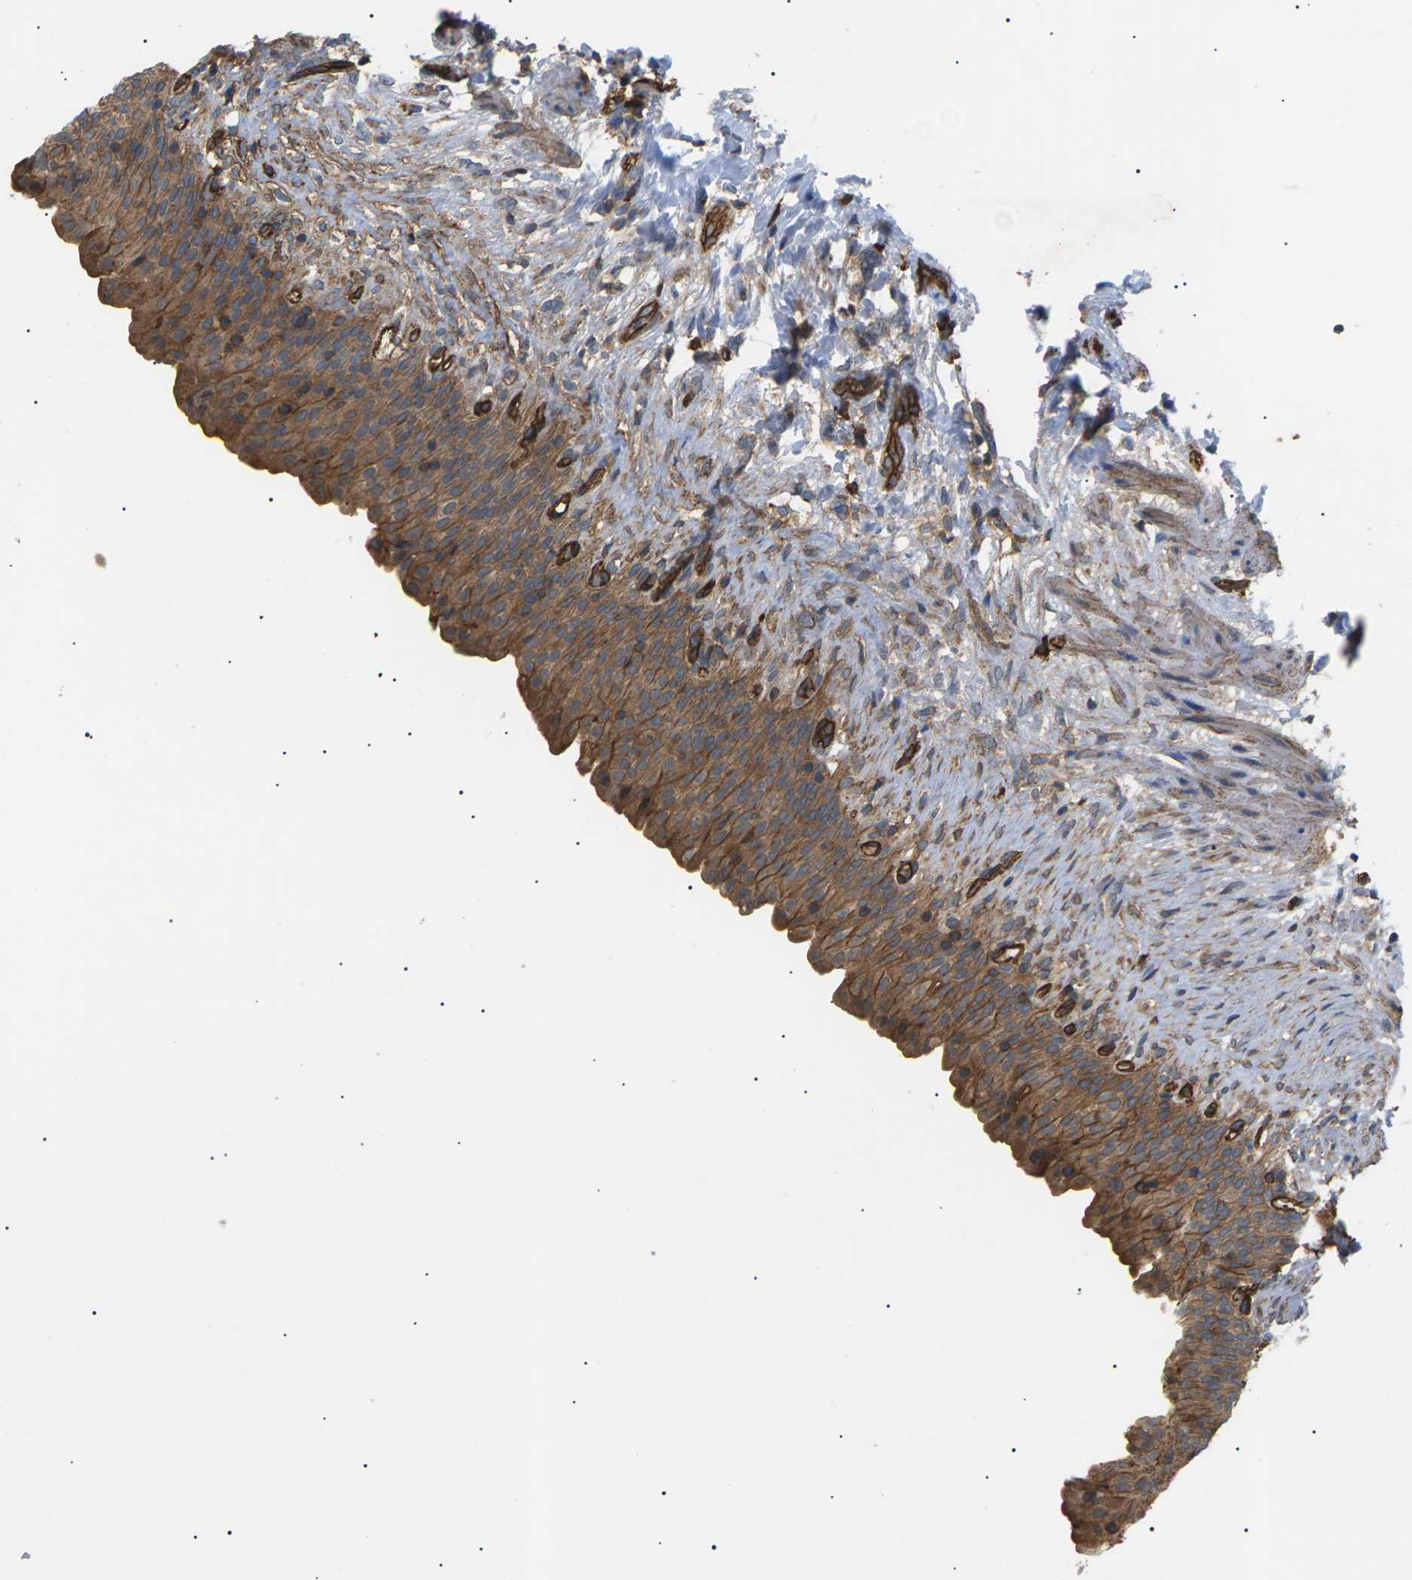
{"staining": {"intensity": "moderate", "quantity": ">75%", "location": "cytoplasmic/membranous"}, "tissue": "urinary bladder", "cell_type": "Urothelial cells", "image_type": "normal", "snomed": [{"axis": "morphology", "description": "Normal tissue, NOS"}, {"axis": "topography", "description": "Urinary bladder"}], "caption": "The histopathology image exhibits immunohistochemical staining of unremarkable urinary bladder. There is moderate cytoplasmic/membranous expression is identified in approximately >75% of urothelial cells.", "gene": "TMTC4", "patient": {"sex": "female", "age": 79}}